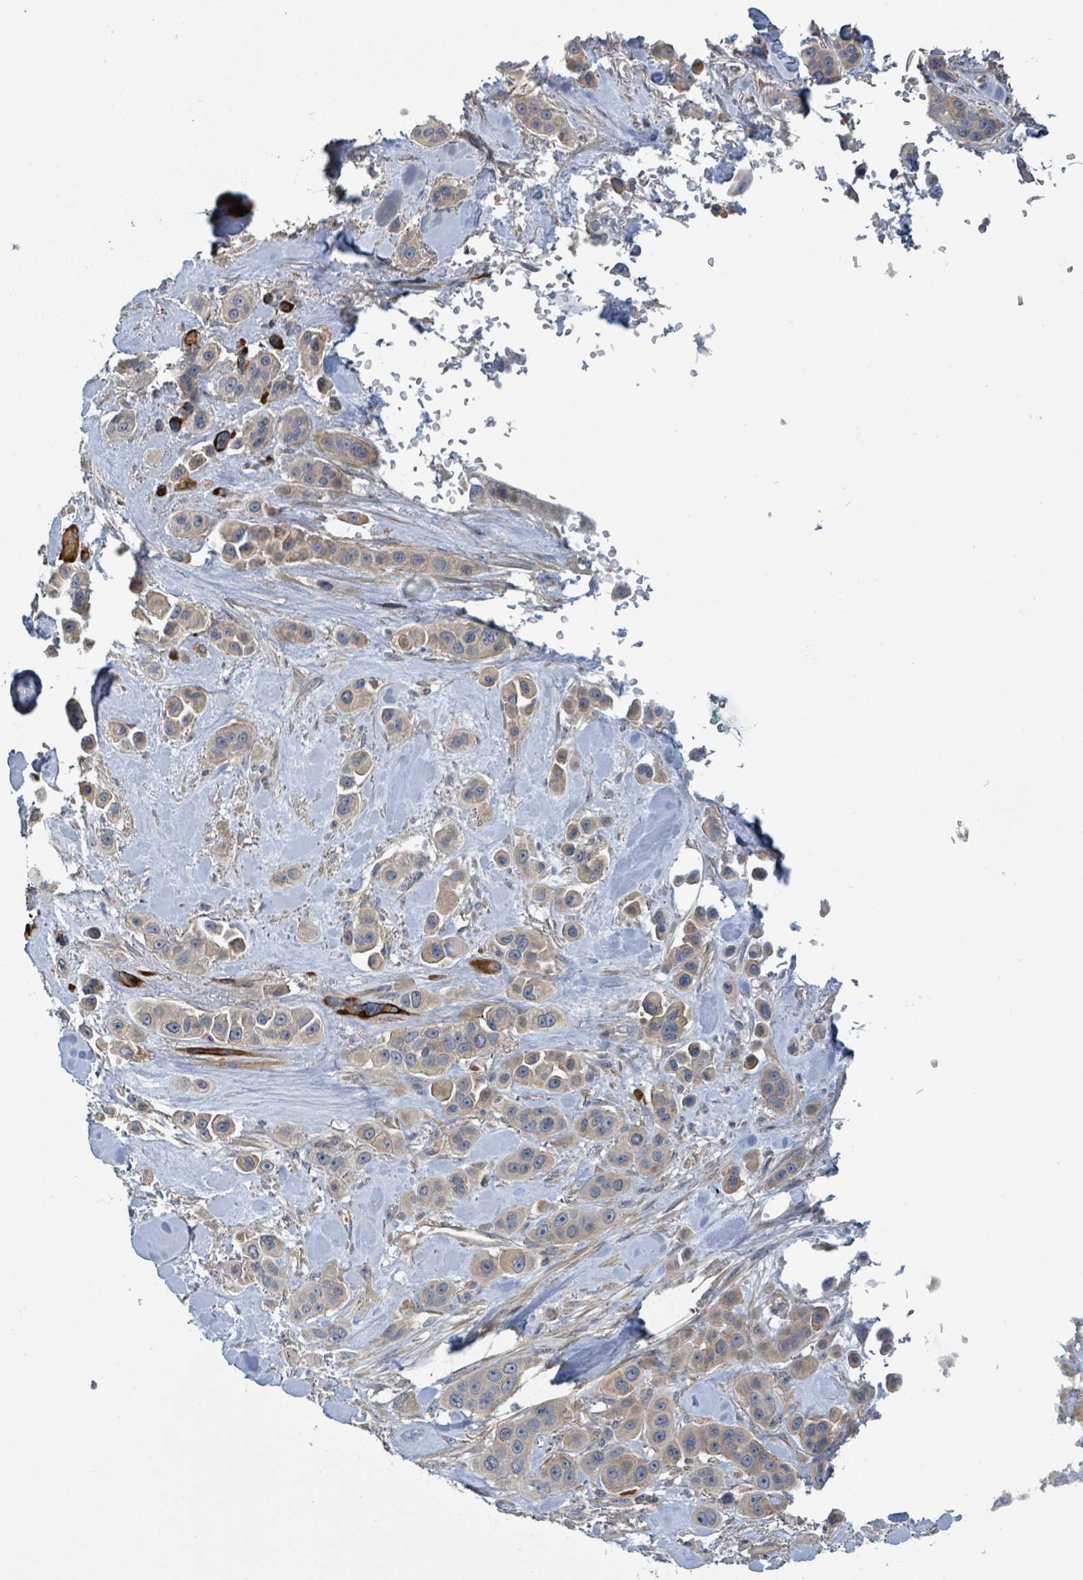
{"staining": {"intensity": "negative", "quantity": "none", "location": "none"}, "tissue": "skin cancer", "cell_type": "Tumor cells", "image_type": "cancer", "snomed": [{"axis": "morphology", "description": "Squamous cell carcinoma, NOS"}, {"axis": "topography", "description": "Skin"}], "caption": "Immunohistochemical staining of skin cancer exhibits no significant expression in tumor cells.", "gene": "STARD4", "patient": {"sex": "male", "age": 67}}